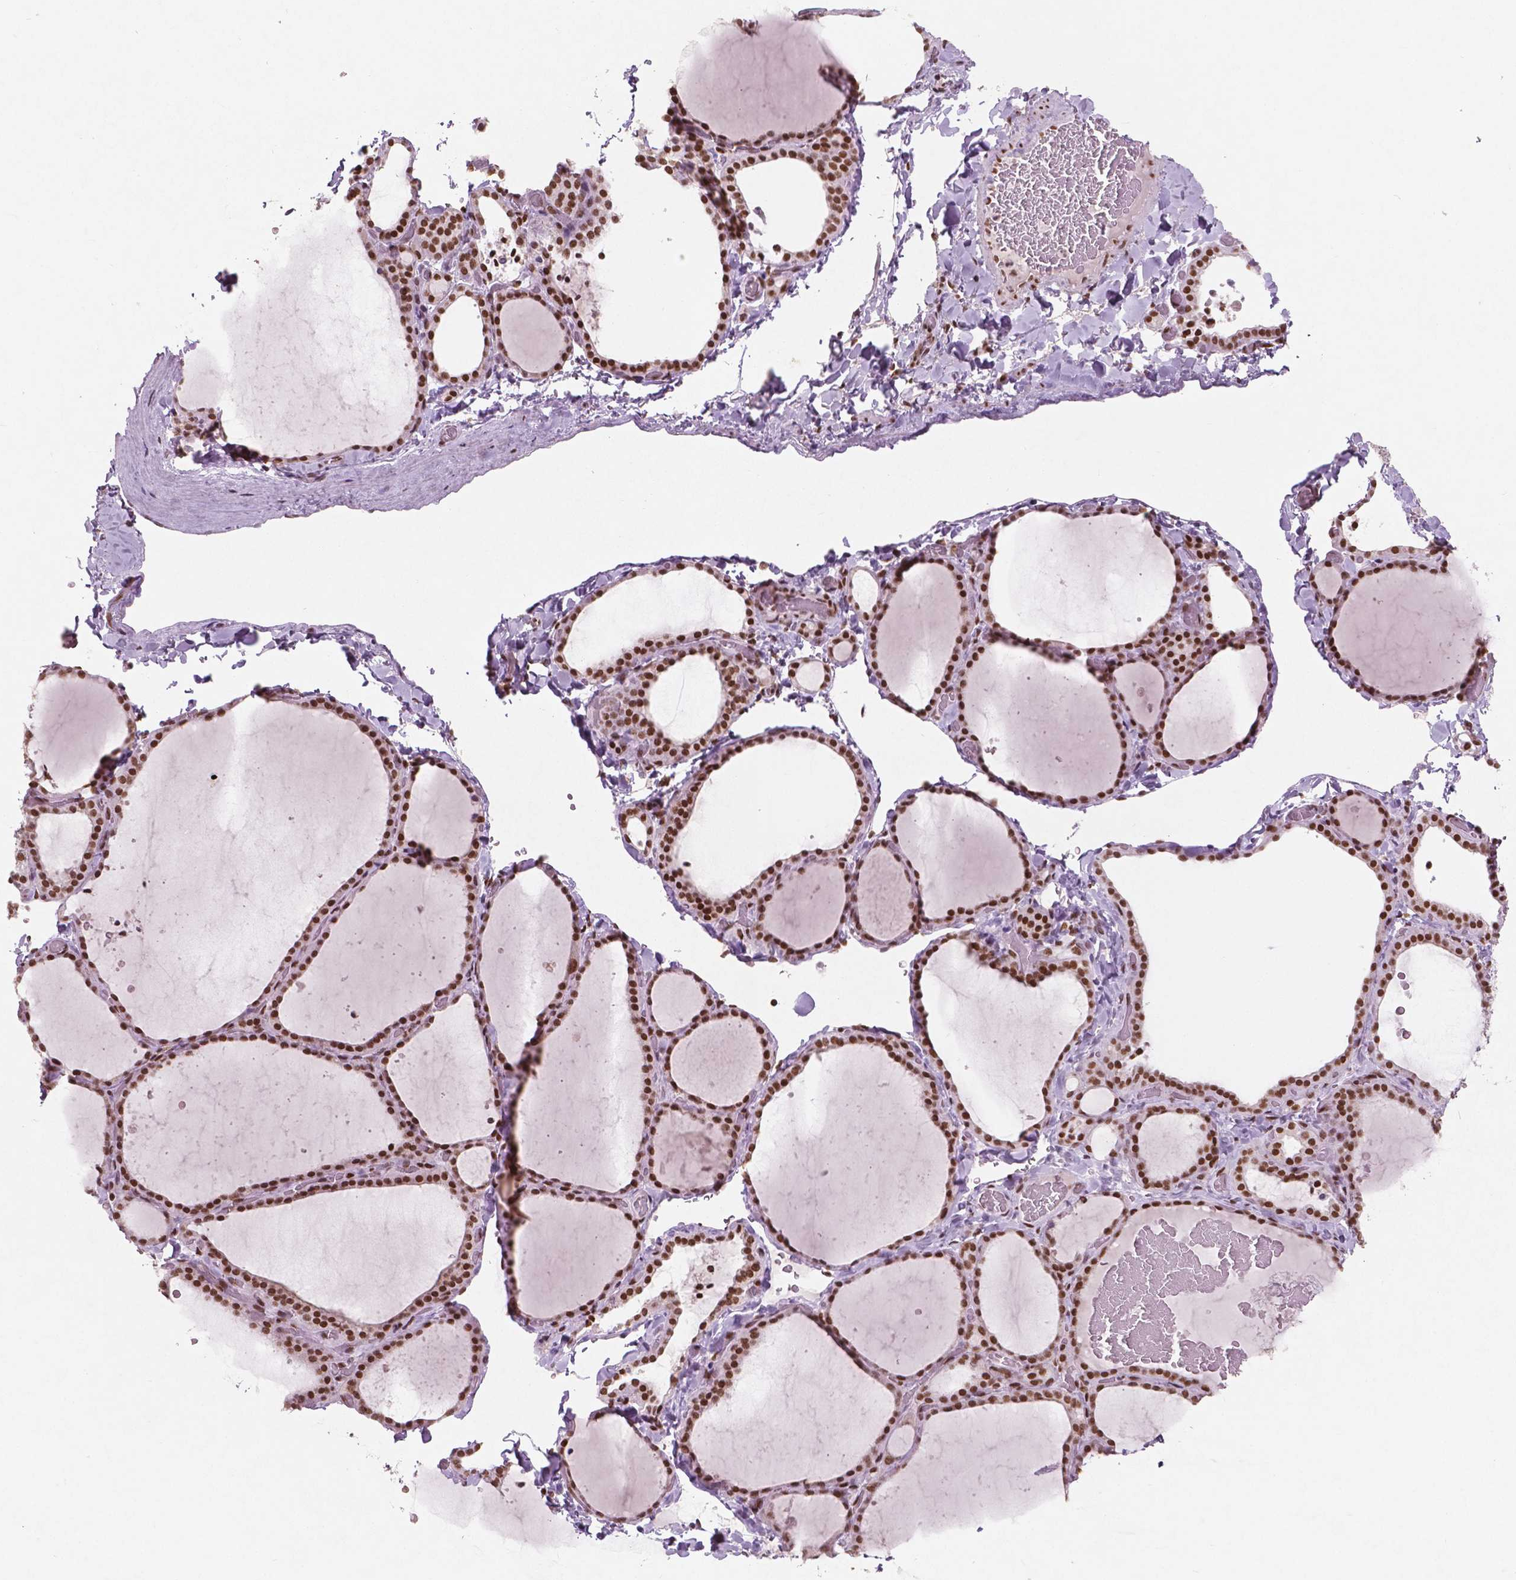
{"staining": {"intensity": "strong", "quantity": ">75%", "location": "nuclear"}, "tissue": "thyroid gland", "cell_type": "Glandular cells", "image_type": "normal", "snomed": [{"axis": "morphology", "description": "Normal tissue, NOS"}, {"axis": "topography", "description": "Thyroid gland"}], "caption": "Protein analysis of unremarkable thyroid gland exhibits strong nuclear staining in approximately >75% of glandular cells. The staining is performed using DAB (3,3'-diaminobenzidine) brown chromogen to label protein expression. The nuclei are counter-stained blue using hematoxylin.", "gene": "BRD4", "patient": {"sex": "female", "age": 22}}